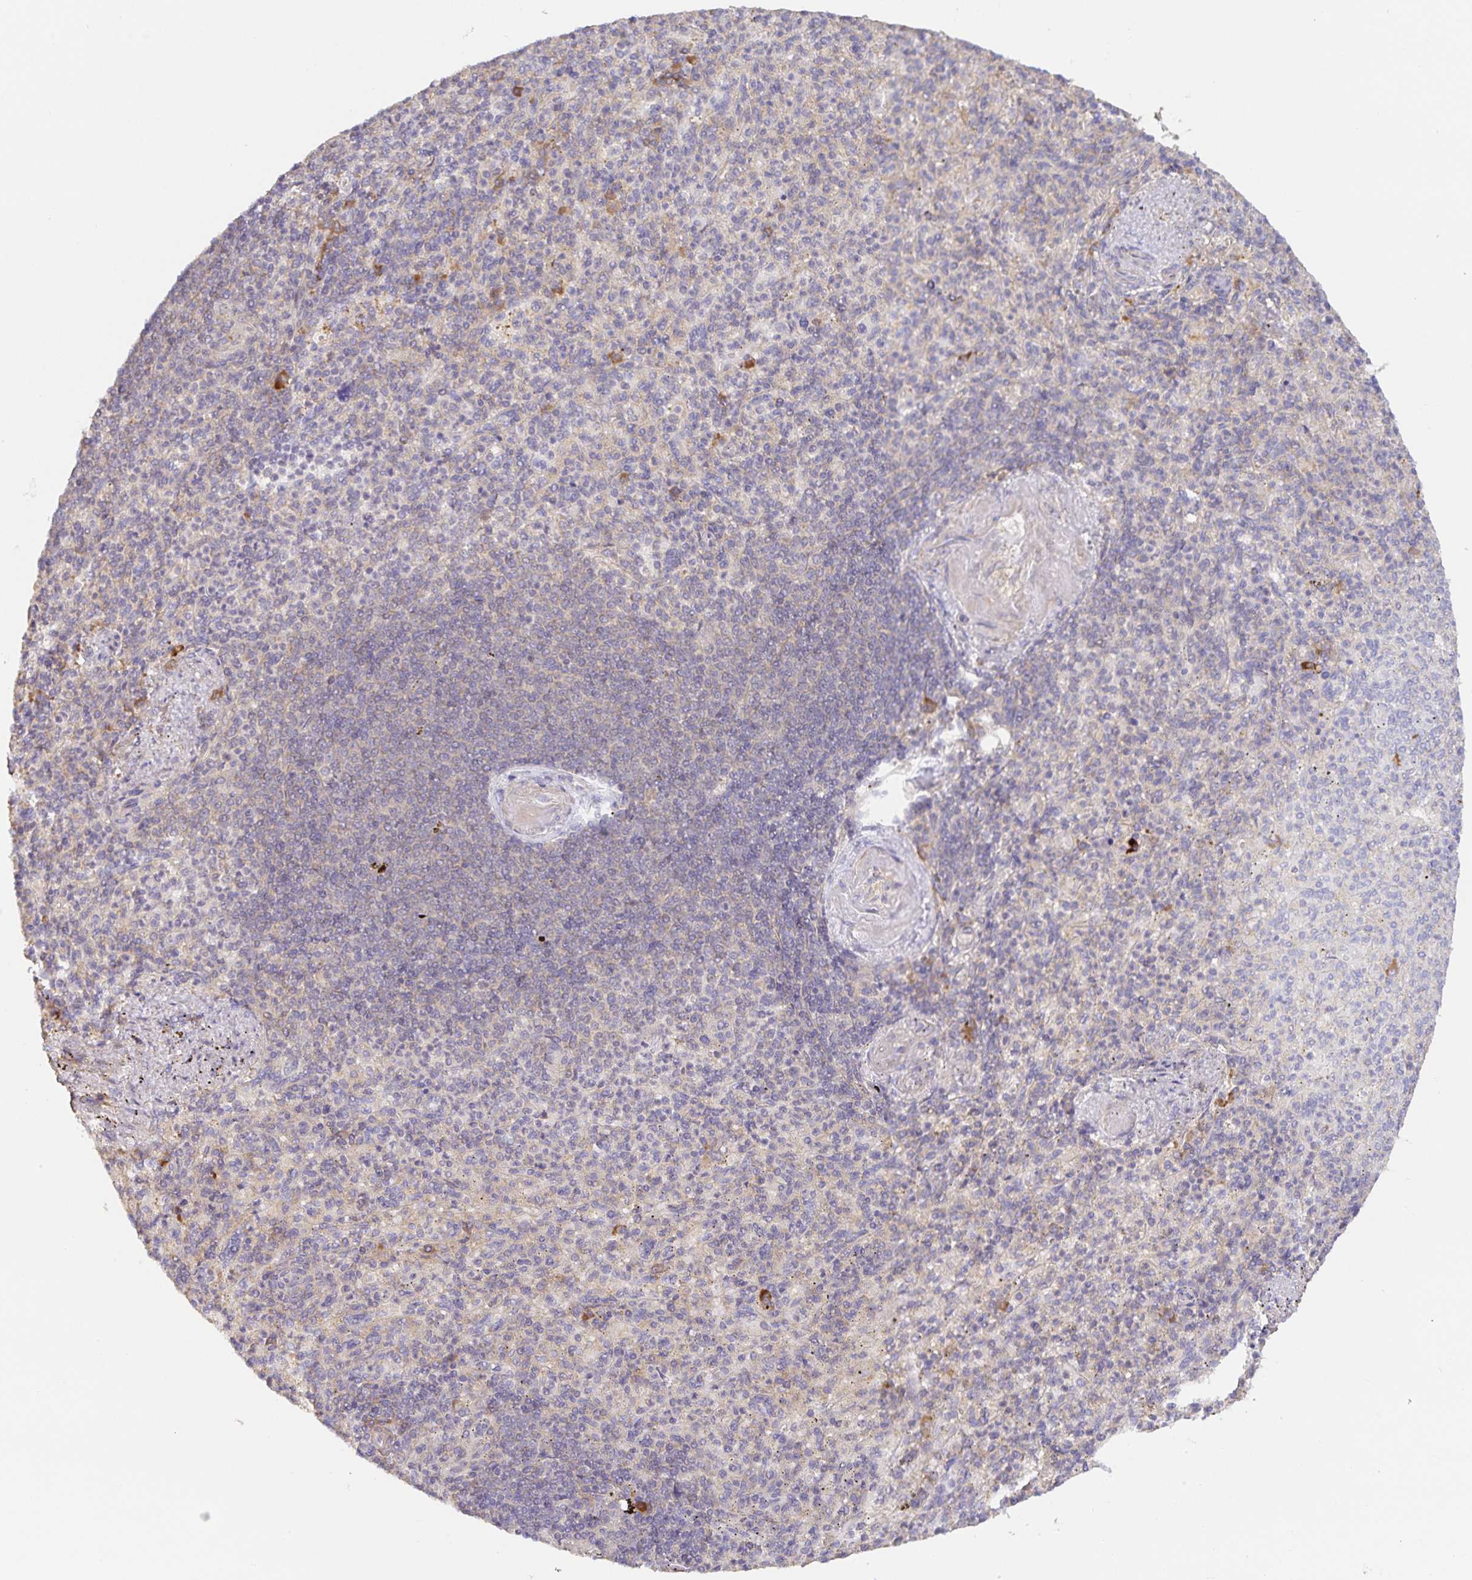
{"staining": {"intensity": "negative", "quantity": "none", "location": "none"}, "tissue": "spleen", "cell_type": "Cells in red pulp", "image_type": "normal", "snomed": [{"axis": "morphology", "description": "Normal tissue, NOS"}, {"axis": "topography", "description": "Spleen"}], "caption": "Cells in red pulp are negative for protein expression in unremarkable human spleen. (DAB (3,3'-diaminobenzidine) immunohistochemistry (IHC), high magnification).", "gene": "ZDHHC11B", "patient": {"sex": "female", "age": 74}}